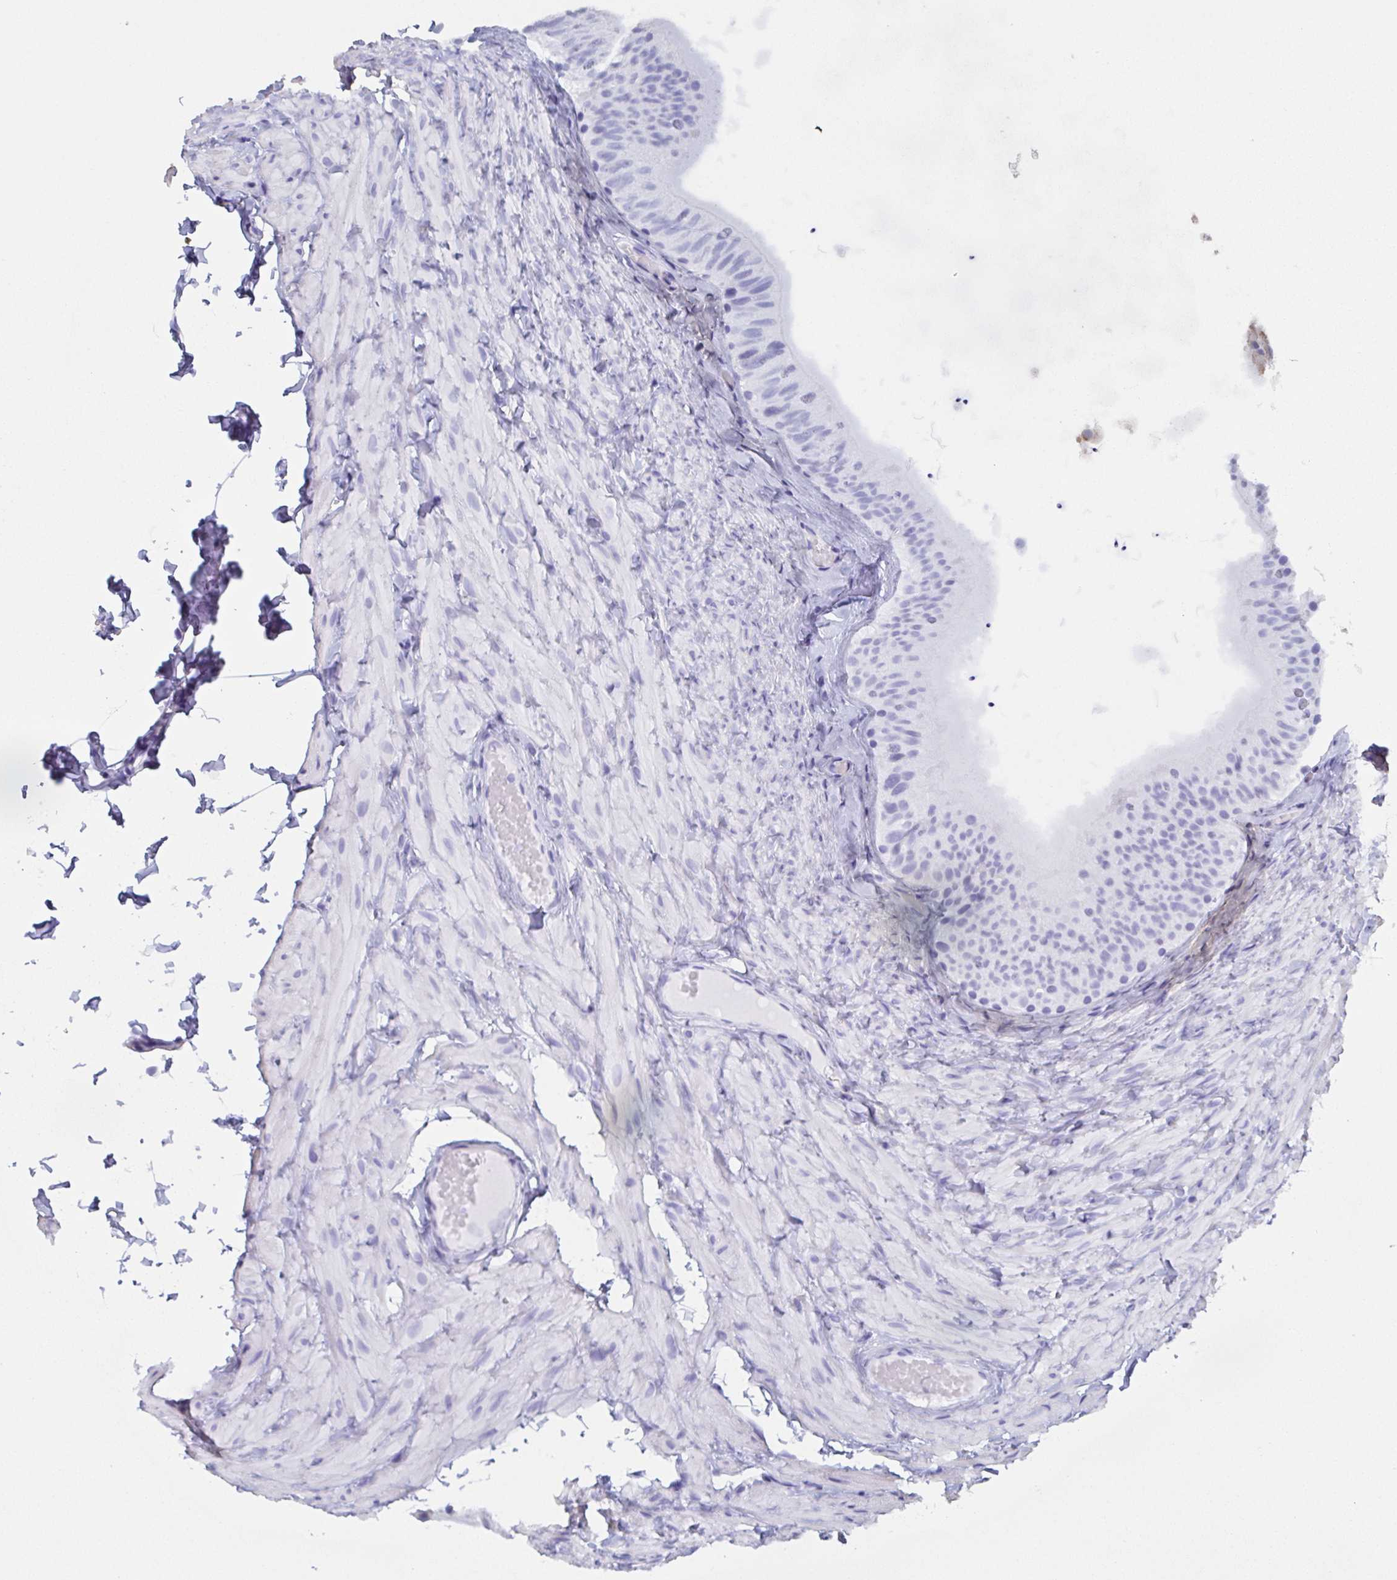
{"staining": {"intensity": "negative", "quantity": "none", "location": "none"}, "tissue": "epididymis", "cell_type": "Glandular cells", "image_type": "normal", "snomed": [{"axis": "morphology", "description": "Normal tissue, NOS"}, {"axis": "topography", "description": "Epididymis, spermatic cord, NOS"}, {"axis": "topography", "description": "Epididymis"}], "caption": "This is an immunohistochemistry image of unremarkable human epididymis. There is no positivity in glandular cells.", "gene": "AGFG2", "patient": {"sex": "male", "age": 31}}